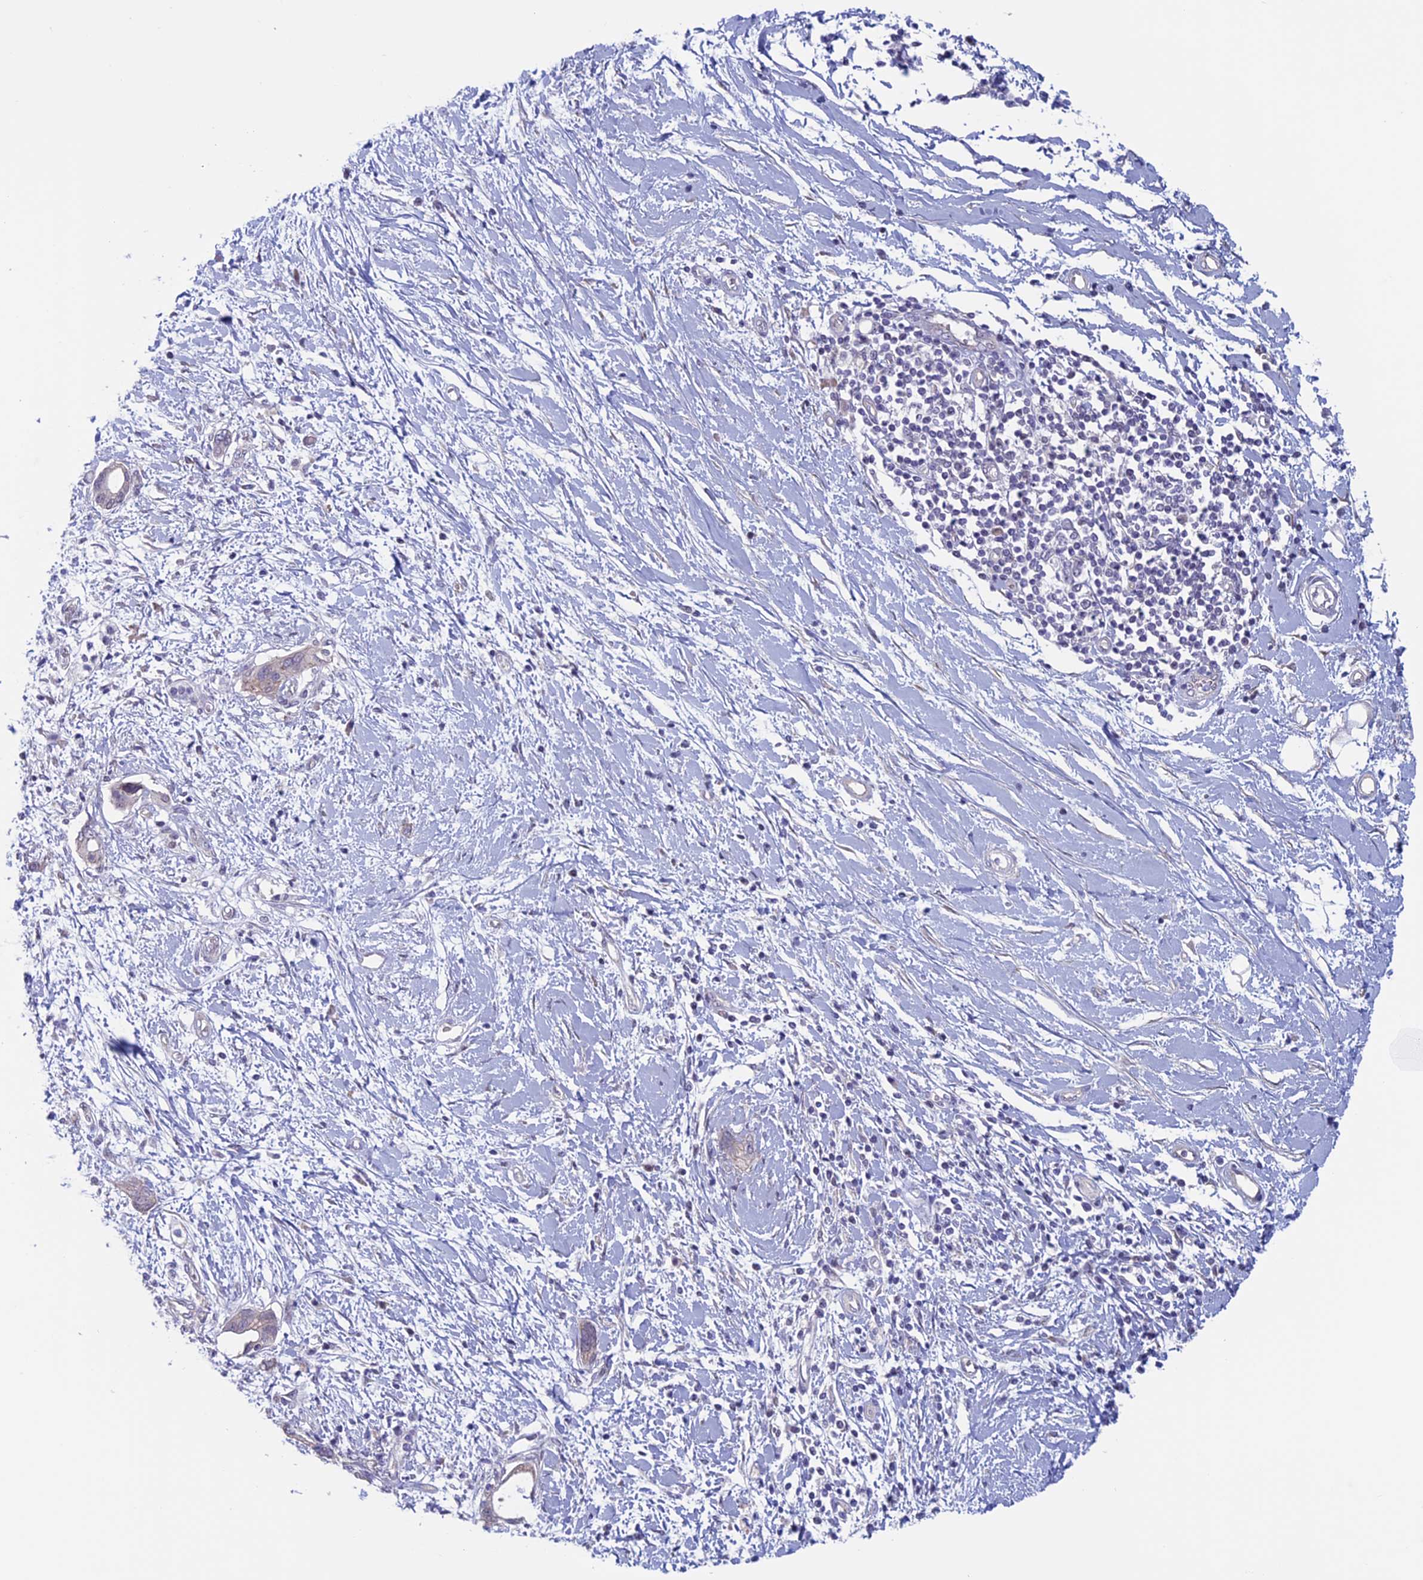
{"staining": {"intensity": "negative", "quantity": "none", "location": "none"}, "tissue": "pancreatic cancer", "cell_type": "Tumor cells", "image_type": "cancer", "snomed": [{"axis": "morphology", "description": "Normal tissue, NOS"}, {"axis": "morphology", "description": "Adenocarcinoma, NOS"}, {"axis": "topography", "description": "Pancreas"}, {"axis": "topography", "description": "Peripheral nerve tissue"}], "caption": "Human pancreatic adenocarcinoma stained for a protein using IHC demonstrates no staining in tumor cells.", "gene": "SLC1A6", "patient": {"sex": "male", "age": 59}}